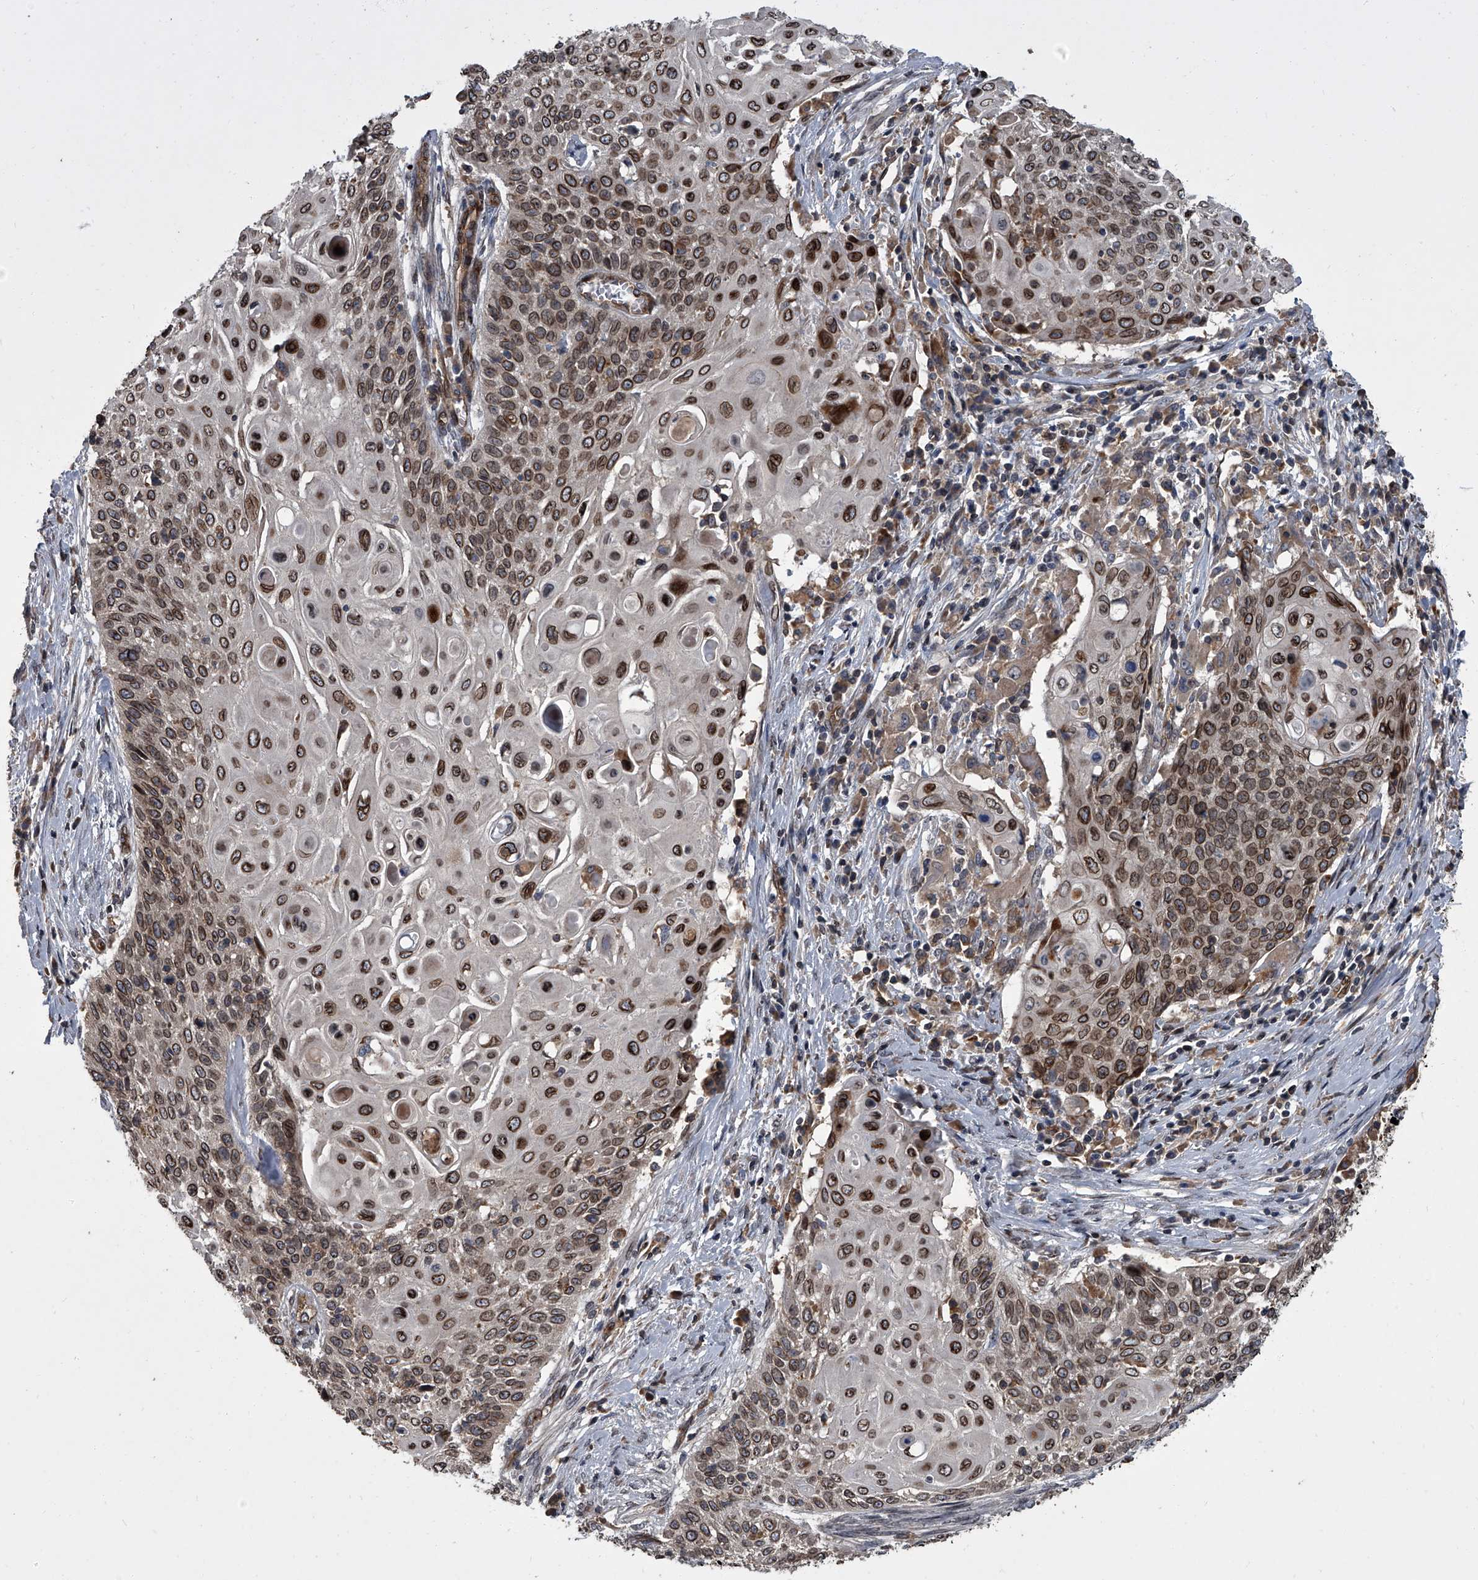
{"staining": {"intensity": "strong", "quantity": ">75%", "location": "cytoplasmic/membranous,nuclear"}, "tissue": "cervical cancer", "cell_type": "Tumor cells", "image_type": "cancer", "snomed": [{"axis": "morphology", "description": "Squamous cell carcinoma, NOS"}, {"axis": "topography", "description": "Cervix"}], "caption": "The micrograph shows staining of squamous cell carcinoma (cervical), revealing strong cytoplasmic/membranous and nuclear protein expression (brown color) within tumor cells. The staining was performed using DAB (3,3'-diaminobenzidine) to visualize the protein expression in brown, while the nuclei were stained in blue with hematoxylin (Magnification: 20x).", "gene": "LRRC8C", "patient": {"sex": "female", "age": 39}}